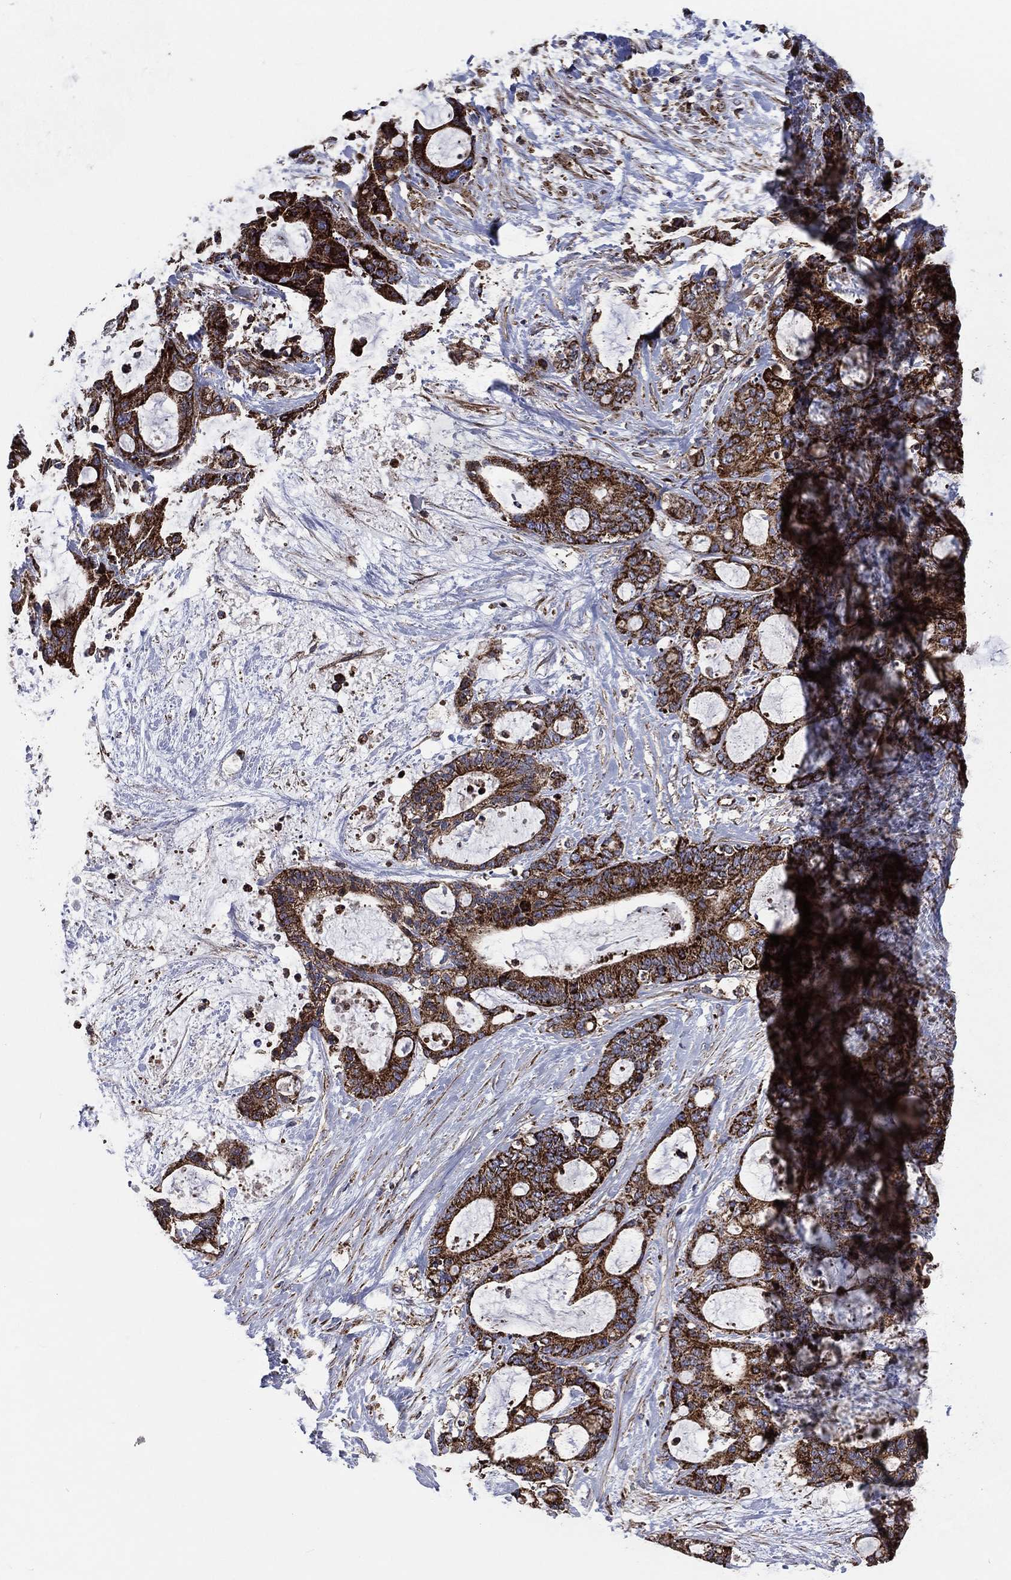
{"staining": {"intensity": "strong", "quantity": ">75%", "location": "cytoplasmic/membranous"}, "tissue": "liver cancer", "cell_type": "Tumor cells", "image_type": "cancer", "snomed": [{"axis": "morphology", "description": "Normal tissue, NOS"}, {"axis": "morphology", "description": "Cholangiocarcinoma"}, {"axis": "topography", "description": "Liver"}, {"axis": "topography", "description": "Peripheral nerve tissue"}], "caption": "Liver cancer tissue shows strong cytoplasmic/membranous expression in about >75% of tumor cells, visualized by immunohistochemistry.", "gene": "ANKRD37", "patient": {"sex": "female", "age": 73}}